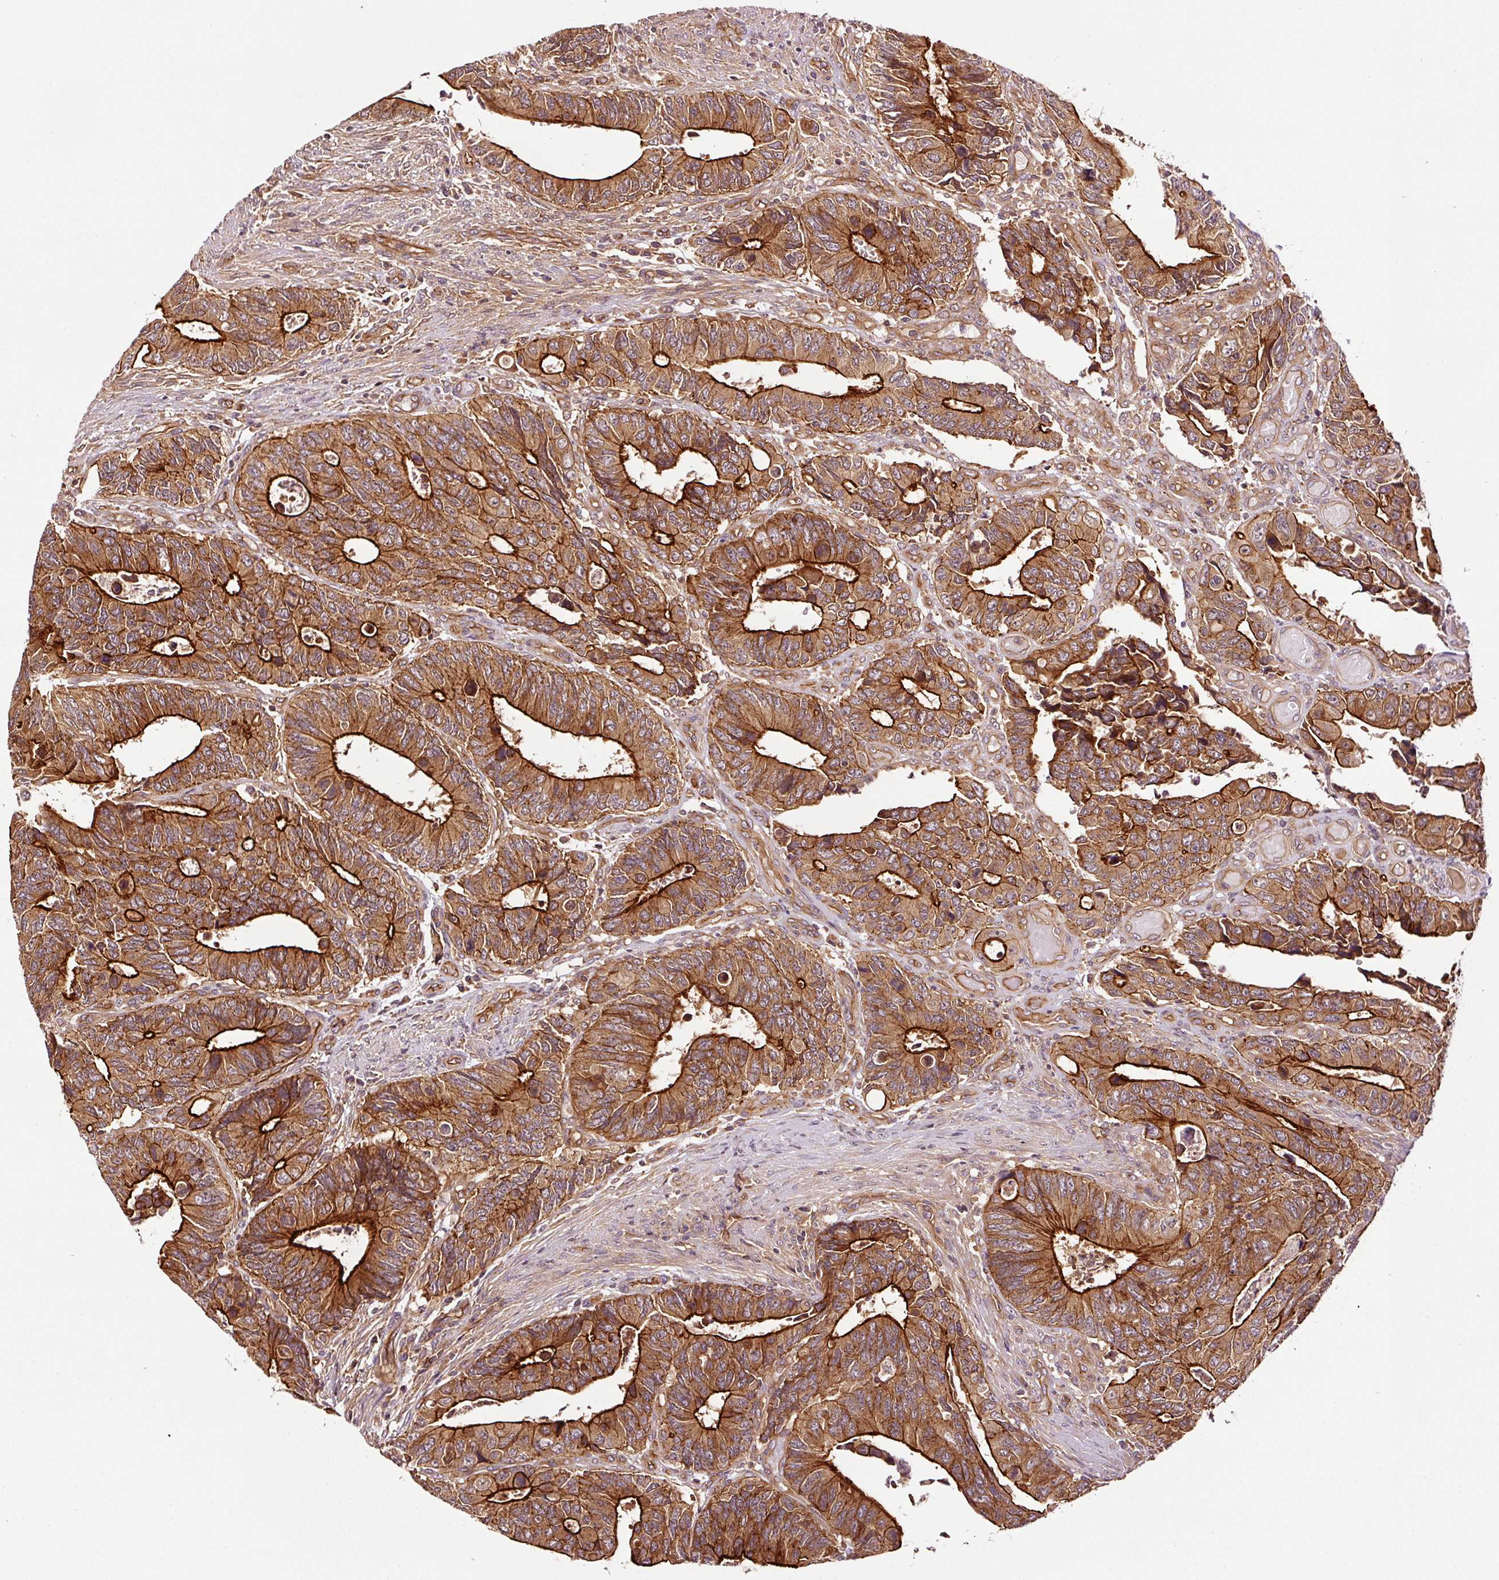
{"staining": {"intensity": "strong", "quantity": ">75%", "location": "cytoplasmic/membranous"}, "tissue": "colorectal cancer", "cell_type": "Tumor cells", "image_type": "cancer", "snomed": [{"axis": "morphology", "description": "Adenocarcinoma, NOS"}, {"axis": "topography", "description": "Colon"}], "caption": "Protein expression analysis of human adenocarcinoma (colorectal) reveals strong cytoplasmic/membranous expression in approximately >75% of tumor cells.", "gene": "METAP1", "patient": {"sex": "male", "age": 87}}